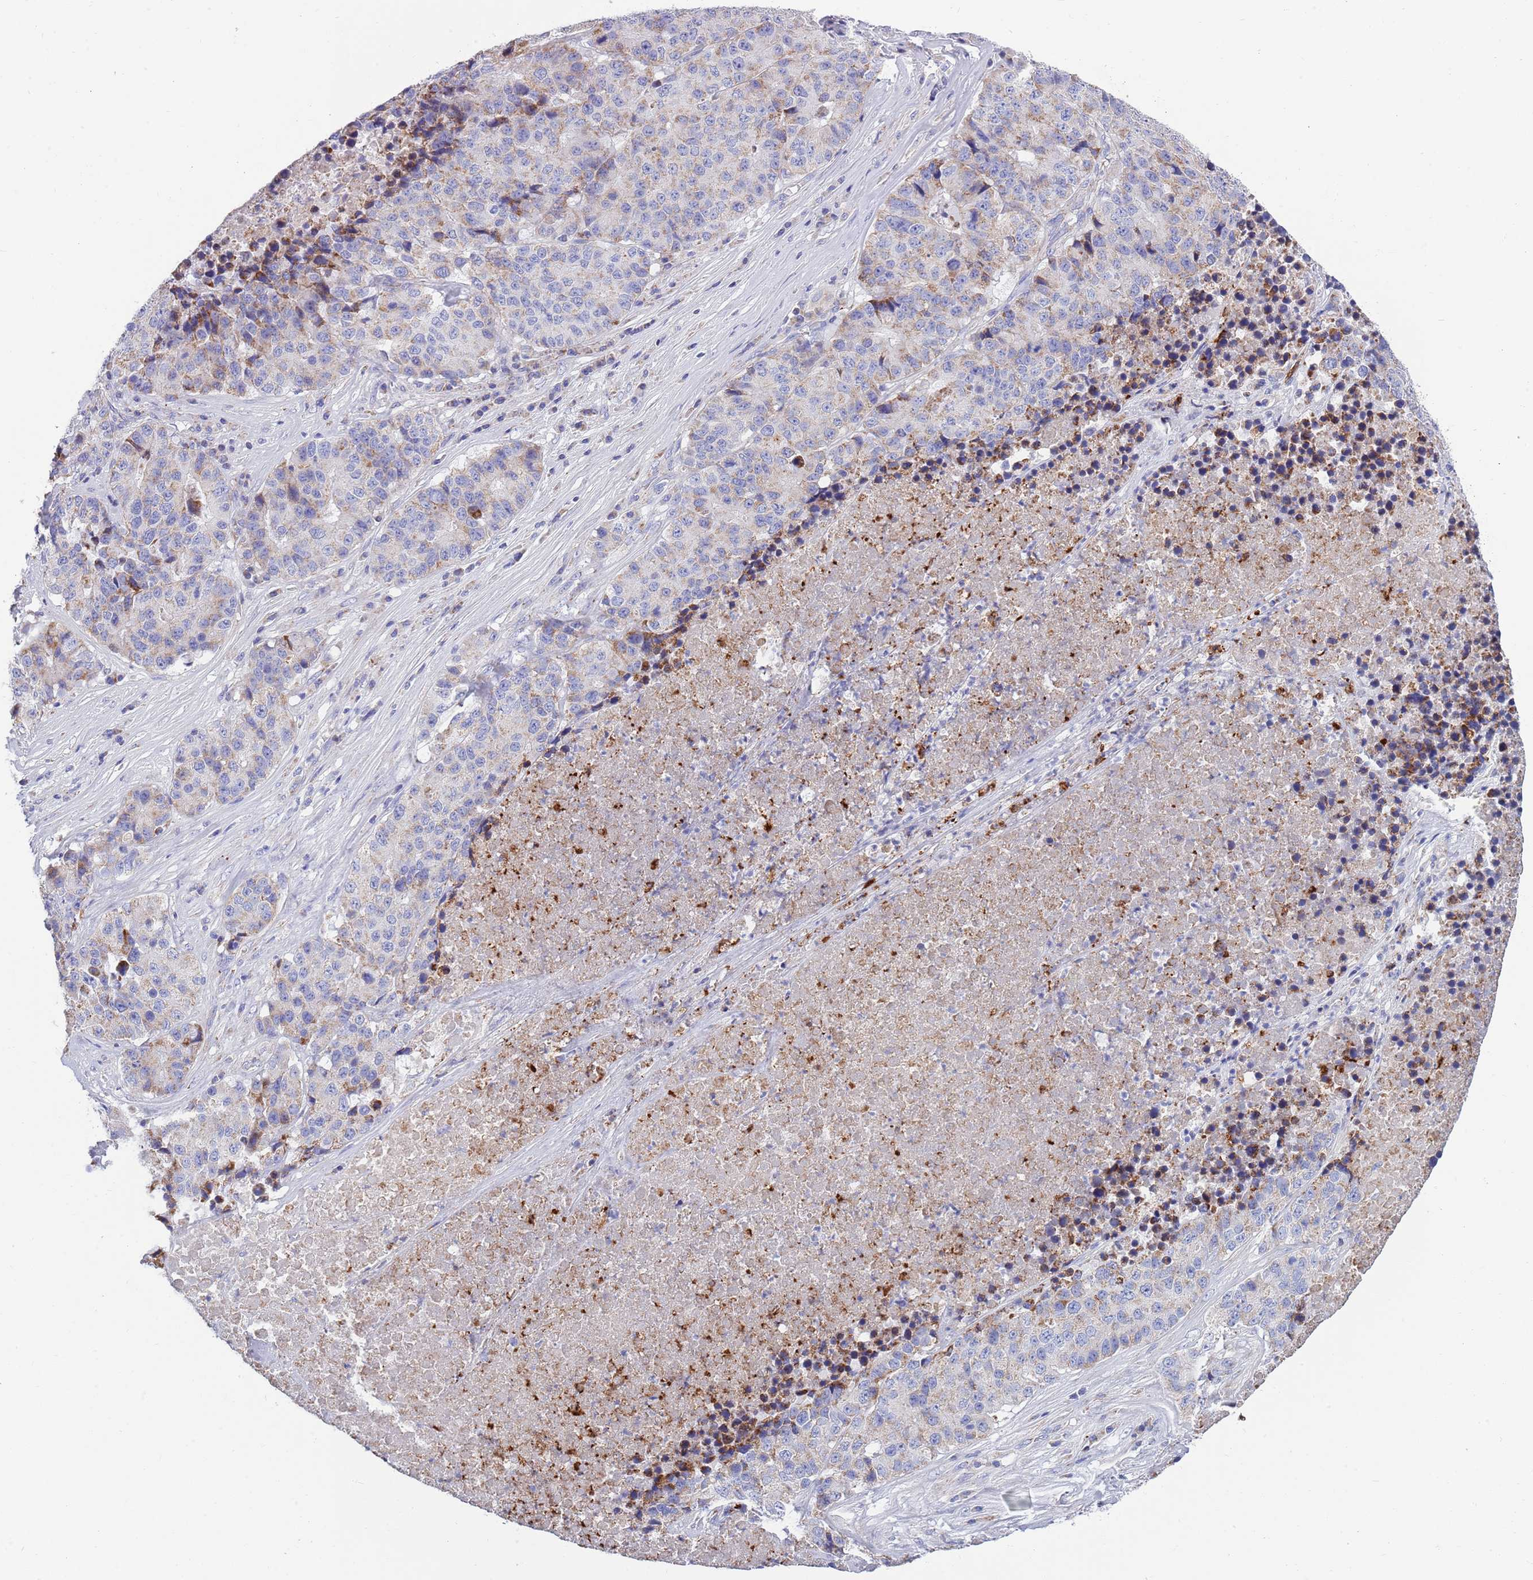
{"staining": {"intensity": "moderate", "quantity": "<25%", "location": "cytoplasmic/membranous"}, "tissue": "stomach cancer", "cell_type": "Tumor cells", "image_type": "cancer", "snomed": [{"axis": "morphology", "description": "Adenocarcinoma, NOS"}, {"axis": "topography", "description": "Stomach"}], "caption": "IHC photomicrograph of human stomach cancer (adenocarcinoma) stained for a protein (brown), which shows low levels of moderate cytoplasmic/membranous positivity in about <25% of tumor cells.", "gene": "EMC8", "patient": {"sex": "male", "age": 71}}